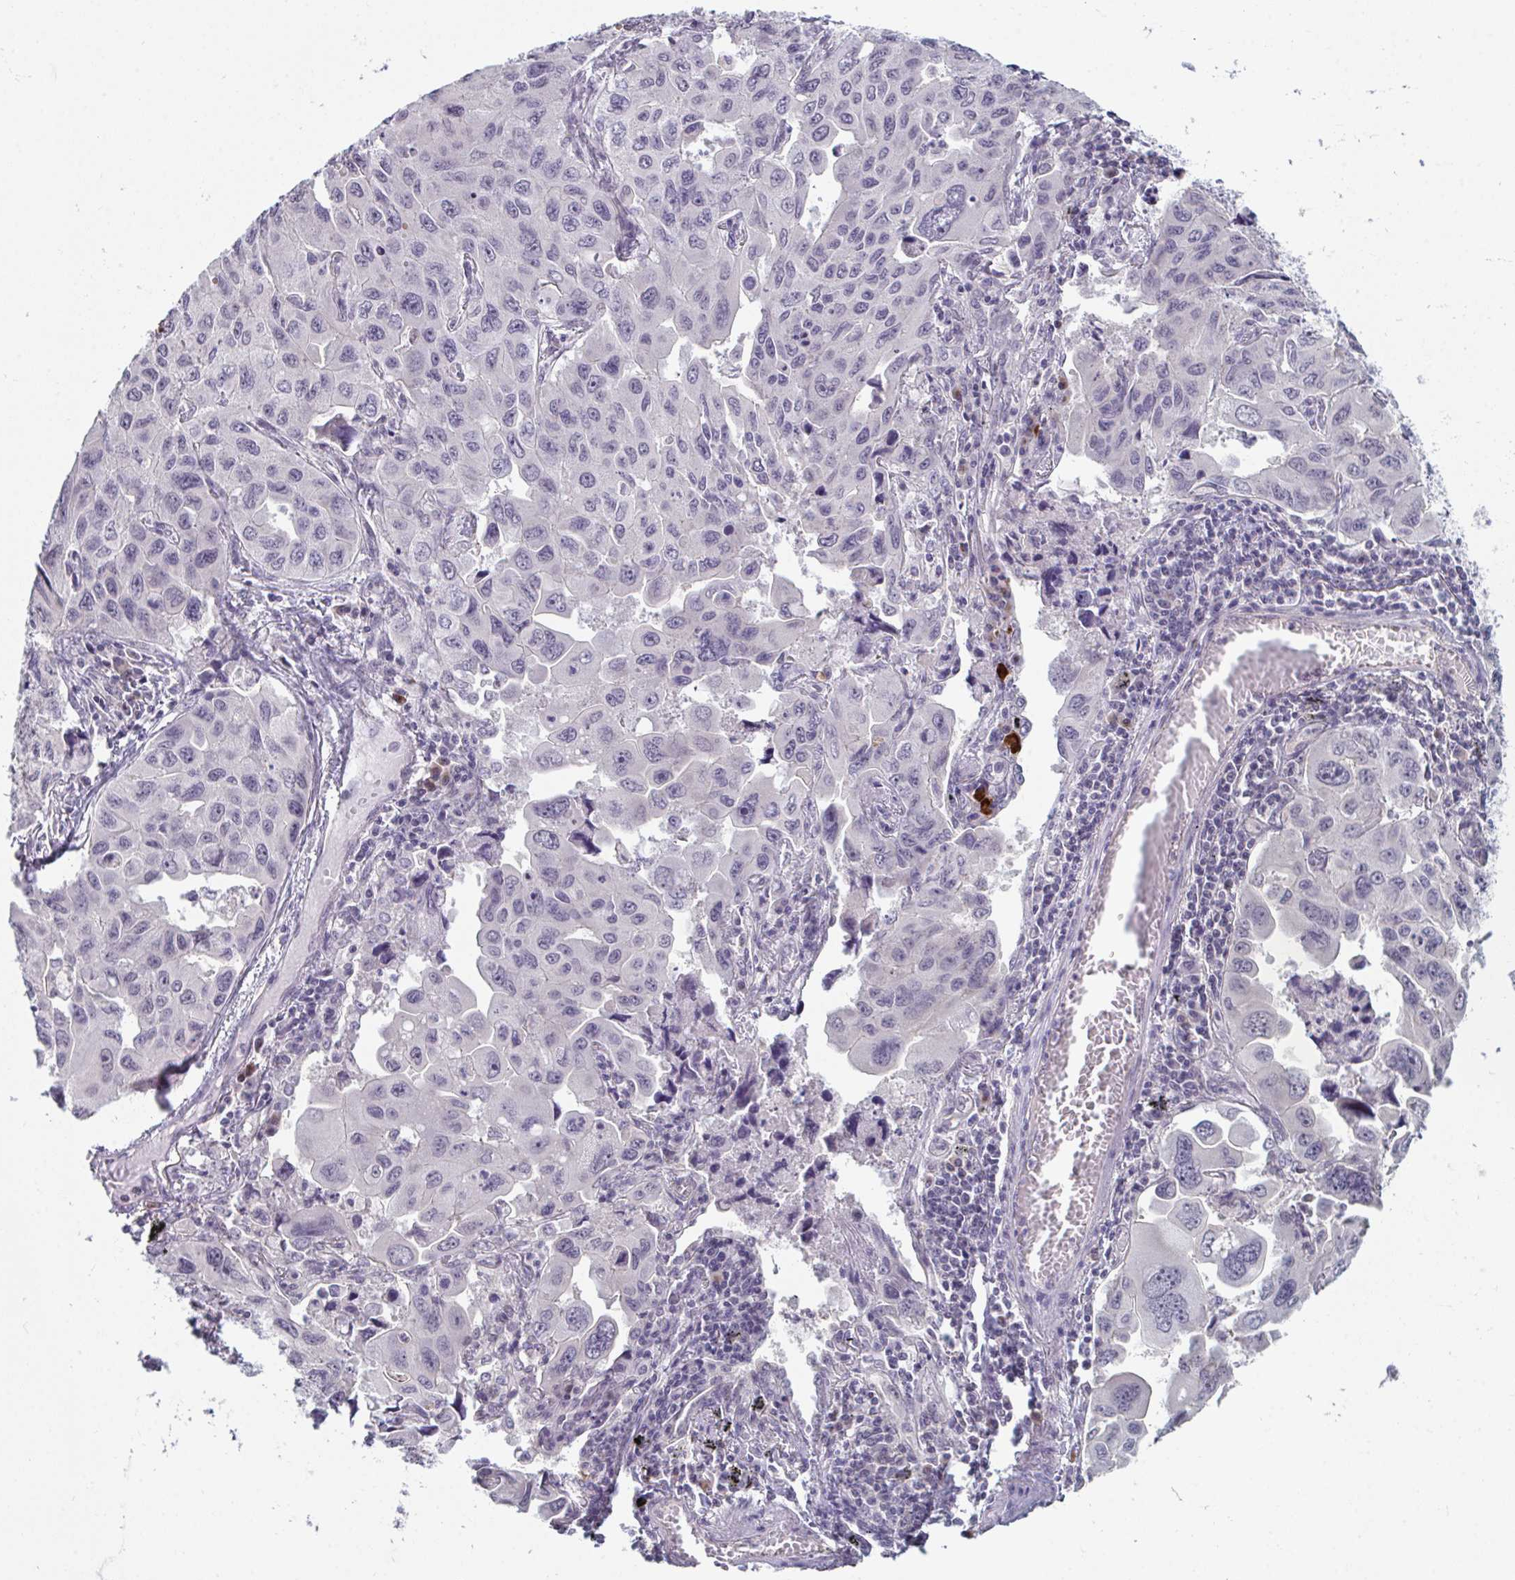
{"staining": {"intensity": "negative", "quantity": "none", "location": "none"}, "tissue": "lung cancer", "cell_type": "Tumor cells", "image_type": "cancer", "snomed": [{"axis": "morphology", "description": "Adenocarcinoma, NOS"}, {"axis": "topography", "description": "Lung"}], "caption": "An IHC photomicrograph of lung cancer (adenocarcinoma) is shown. There is no staining in tumor cells of lung cancer (adenocarcinoma).", "gene": "ZNF214", "patient": {"sex": "male", "age": 64}}